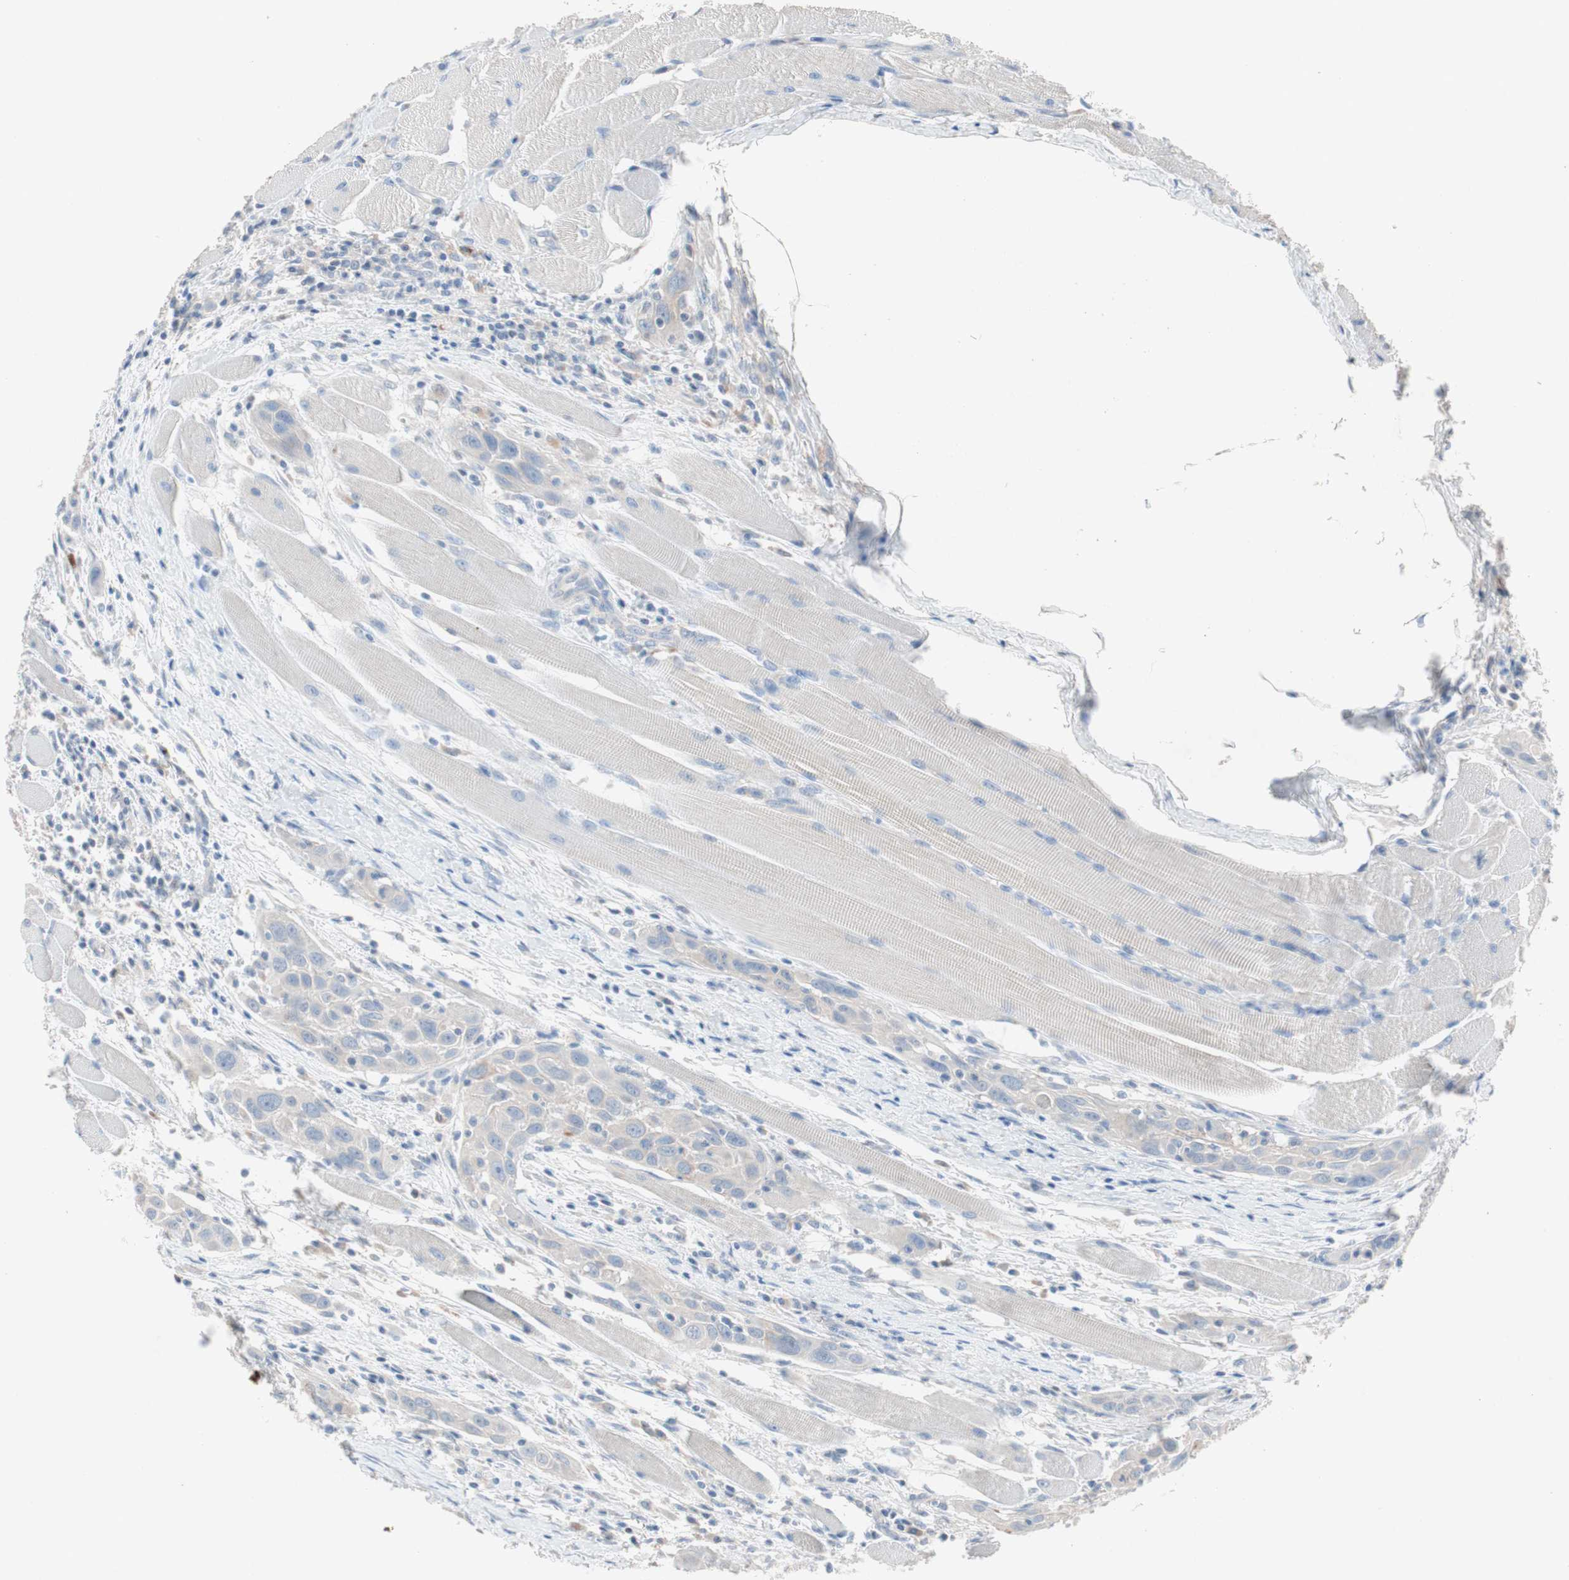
{"staining": {"intensity": "strong", "quantity": "<25%", "location": "cytoplasmic/membranous"}, "tissue": "head and neck cancer", "cell_type": "Tumor cells", "image_type": "cancer", "snomed": [{"axis": "morphology", "description": "Squamous cell carcinoma, NOS"}, {"axis": "topography", "description": "Oral tissue"}, {"axis": "topography", "description": "Head-Neck"}], "caption": "The histopathology image exhibits a brown stain indicating the presence of a protein in the cytoplasmic/membranous of tumor cells in head and neck squamous cell carcinoma.", "gene": "CLEC4D", "patient": {"sex": "female", "age": 50}}